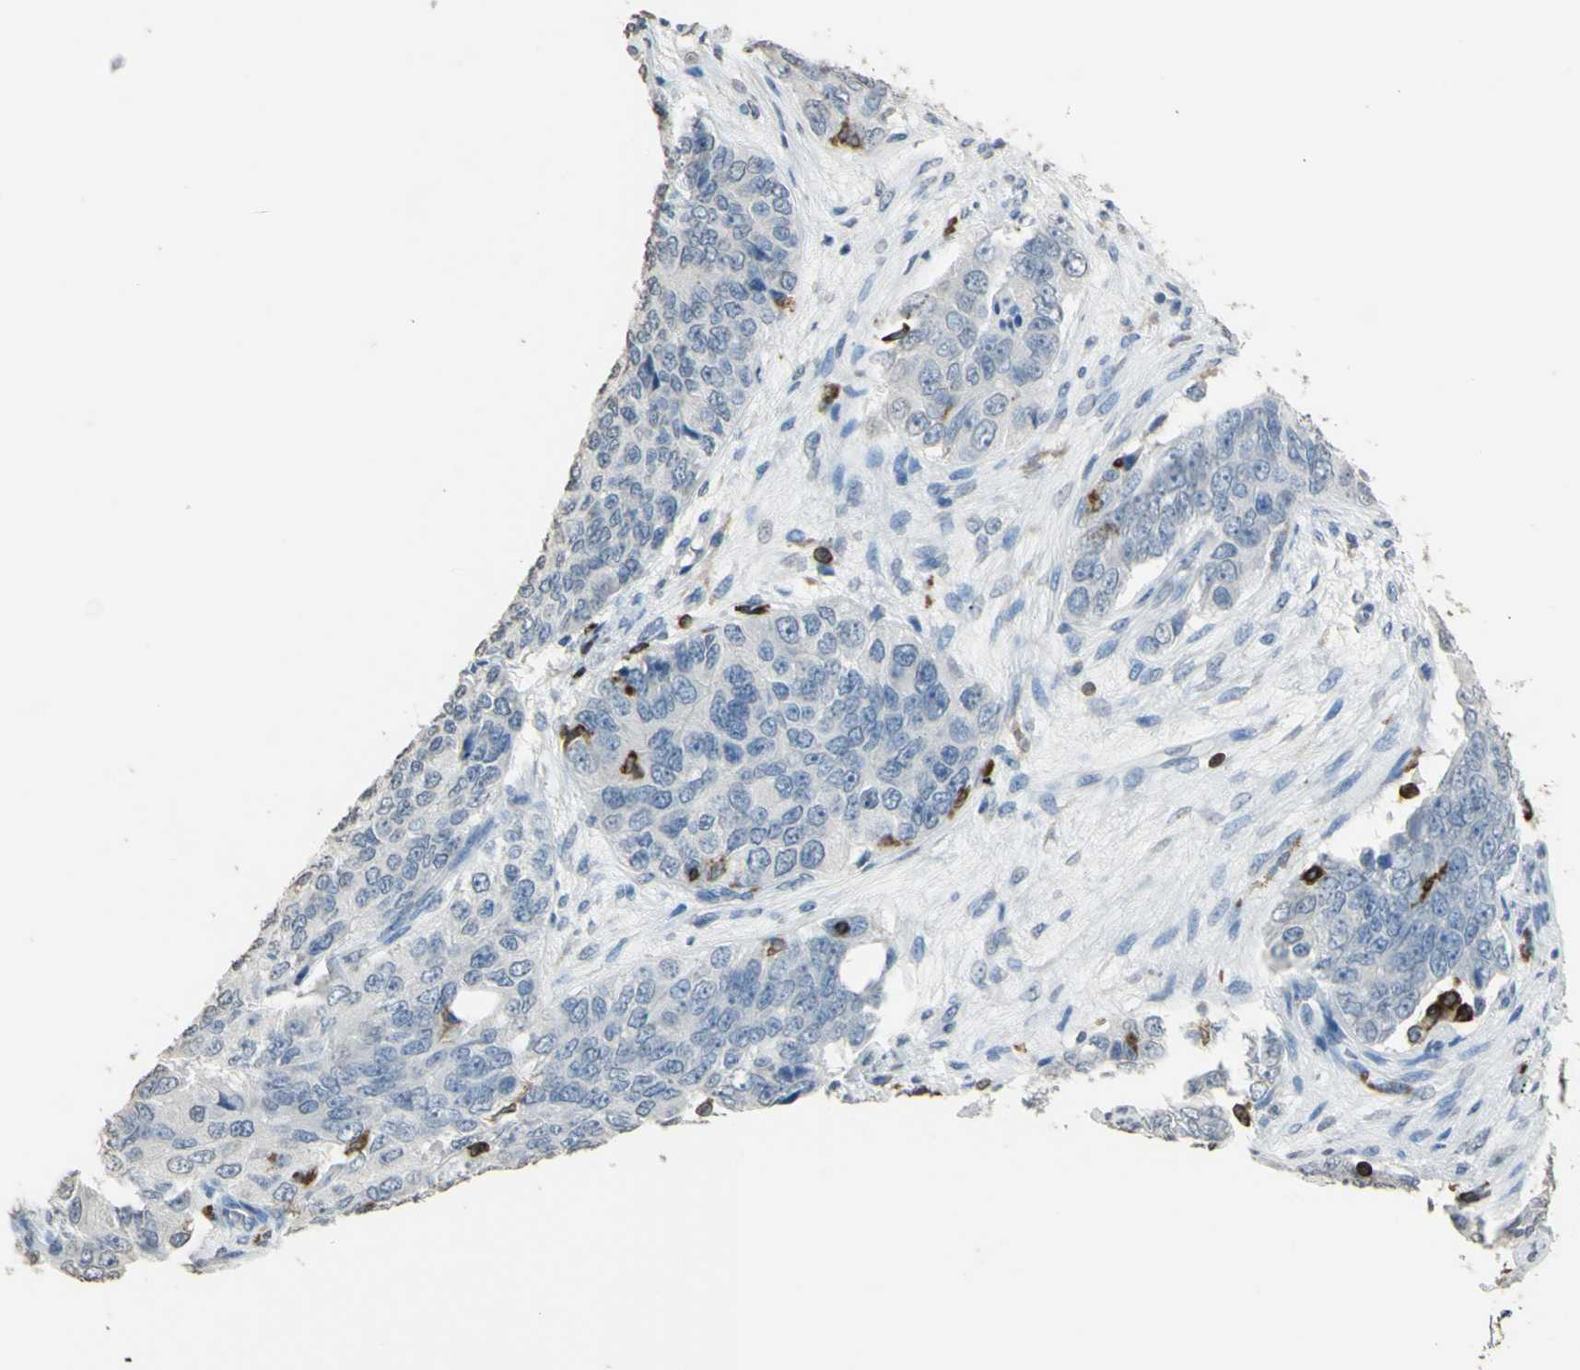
{"staining": {"intensity": "negative", "quantity": "none", "location": "none"}, "tissue": "ovarian cancer", "cell_type": "Tumor cells", "image_type": "cancer", "snomed": [{"axis": "morphology", "description": "Carcinoma, endometroid"}, {"axis": "topography", "description": "Ovary"}], "caption": "A micrograph of ovarian cancer stained for a protein reveals no brown staining in tumor cells.", "gene": "PSTPIP1", "patient": {"sex": "female", "age": 51}}